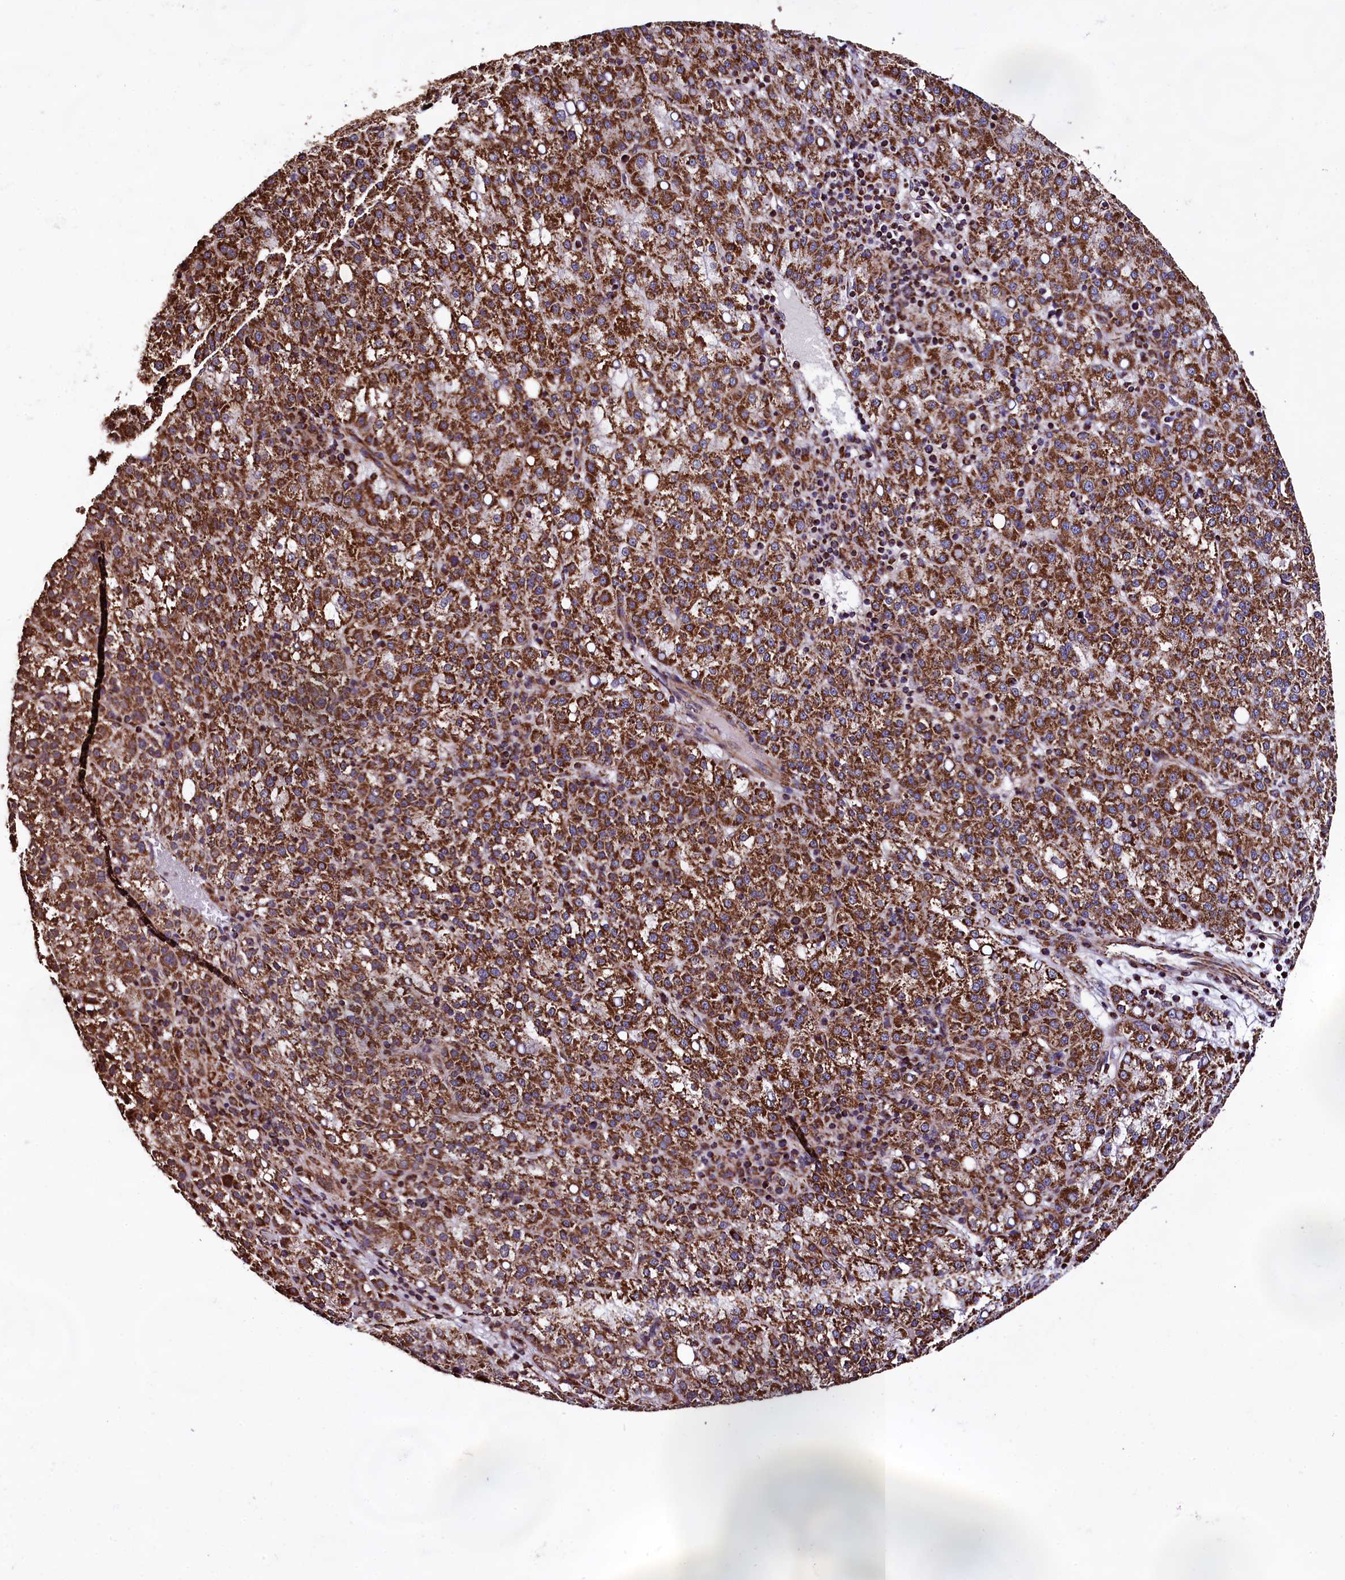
{"staining": {"intensity": "strong", "quantity": ">75%", "location": "cytoplasmic/membranous"}, "tissue": "liver cancer", "cell_type": "Tumor cells", "image_type": "cancer", "snomed": [{"axis": "morphology", "description": "Carcinoma, Hepatocellular, NOS"}, {"axis": "topography", "description": "Liver"}], "caption": "Protein expression analysis of hepatocellular carcinoma (liver) displays strong cytoplasmic/membranous expression in about >75% of tumor cells. The protein is stained brown, and the nuclei are stained in blue (DAB (3,3'-diaminobenzidine) IHC with brightfield microscopy, high magnification).", "gene": "KLC2", "patient": {"sex": "female", "age": 58}}